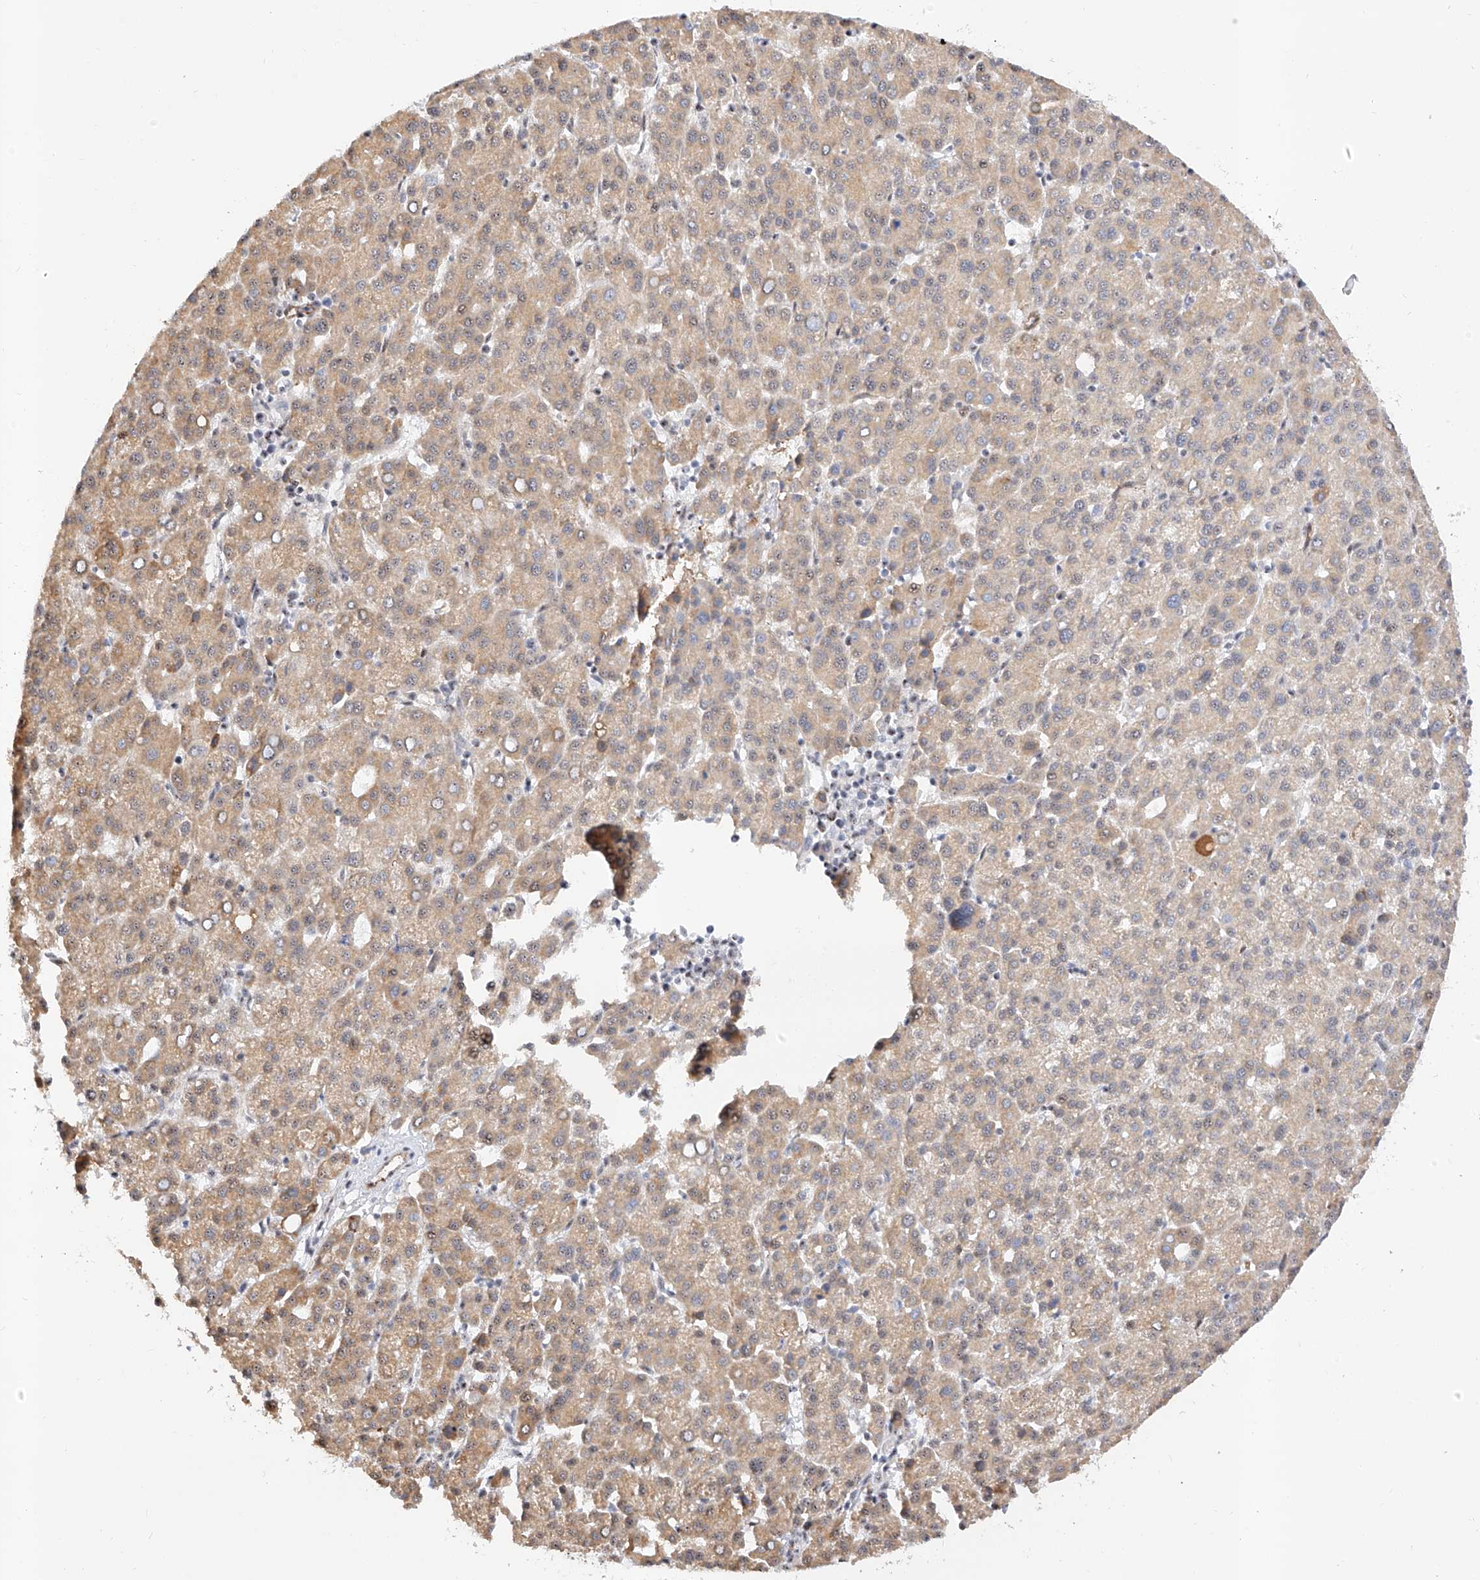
{"staining": {"intensity": "weak", "quantity": ">75%", "location": "cytoplasmic/membranous"}, "tissue": "liver cancer", "cell_type": "Tumor cells", "image_type": "cancer", "snomed": [{"axis": "morphology", "description": "Carcinoma, Hepatocellular, NOS"}, {"axis": "topography", "description": "Liver"}], "caption": "Immunohistochemical staining of liver cancer (hepatocellular carcinoma) exhibits low levels of weak cytoplasmic/membranous expression in about >75% of tumor cells. The protein of interest is shown in brown color, while the nuclei are stained blue.", "gene": "ATXN7L2", "patient": {"sex": "female", "age": 58}}